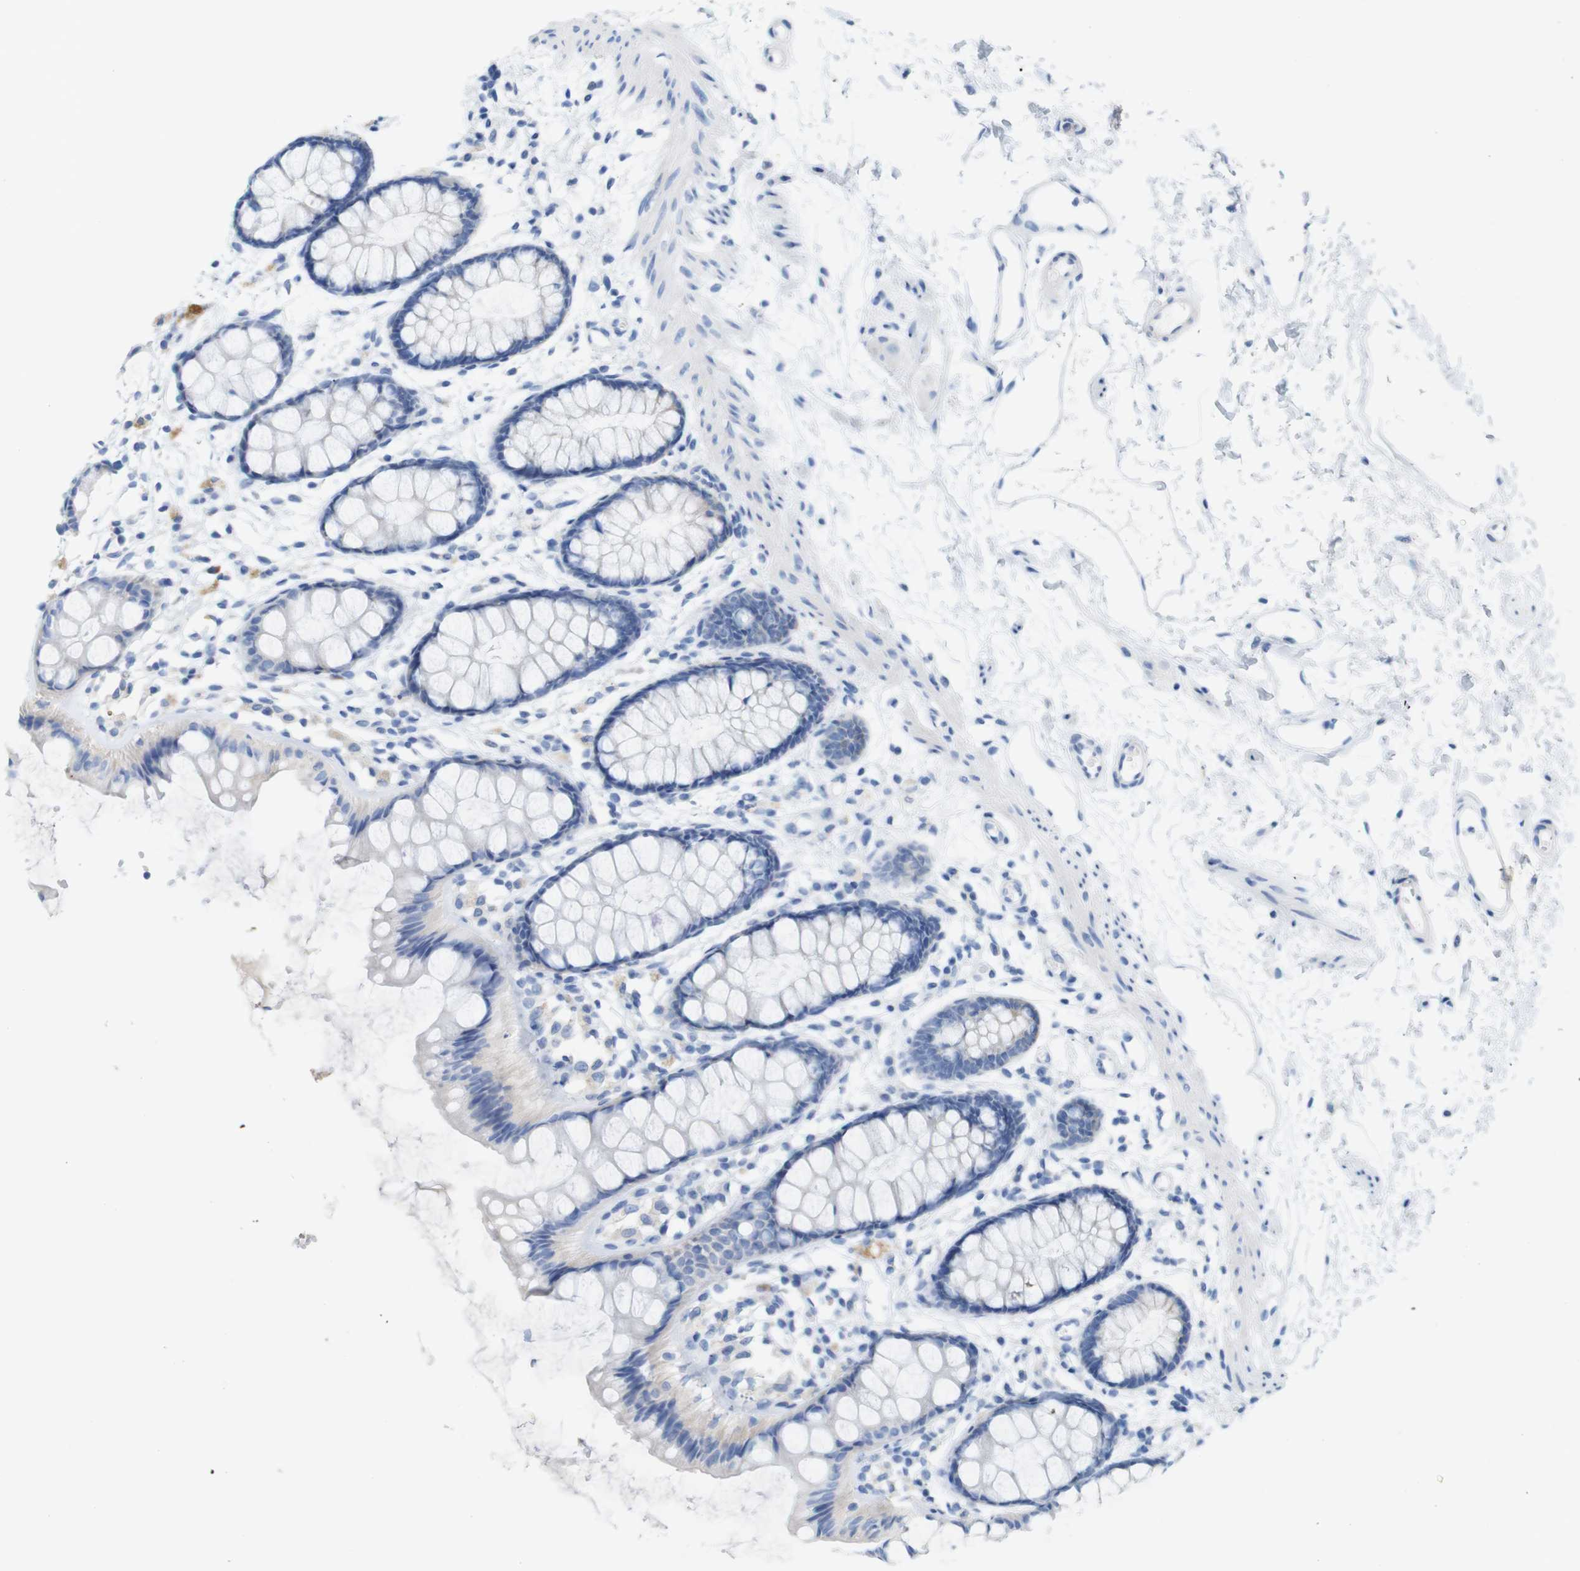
{"staining": {"intensity": "negative", "quantity": "none", "location": "none"}, "tissue": "rectum", "cell_type": "Glandular cells", "image_type": "normal", "snomed": [{"axis": "morphology", "description": "Normal tissue, NOS"}, {"axis": "topography", "description": "Rectum"}], "caption": "This is a image of IHC staining of benign rectum, which shows no staining in glandular cells.", "gene": "LAG3", "patient": {"sex": "female", "age": 66}}